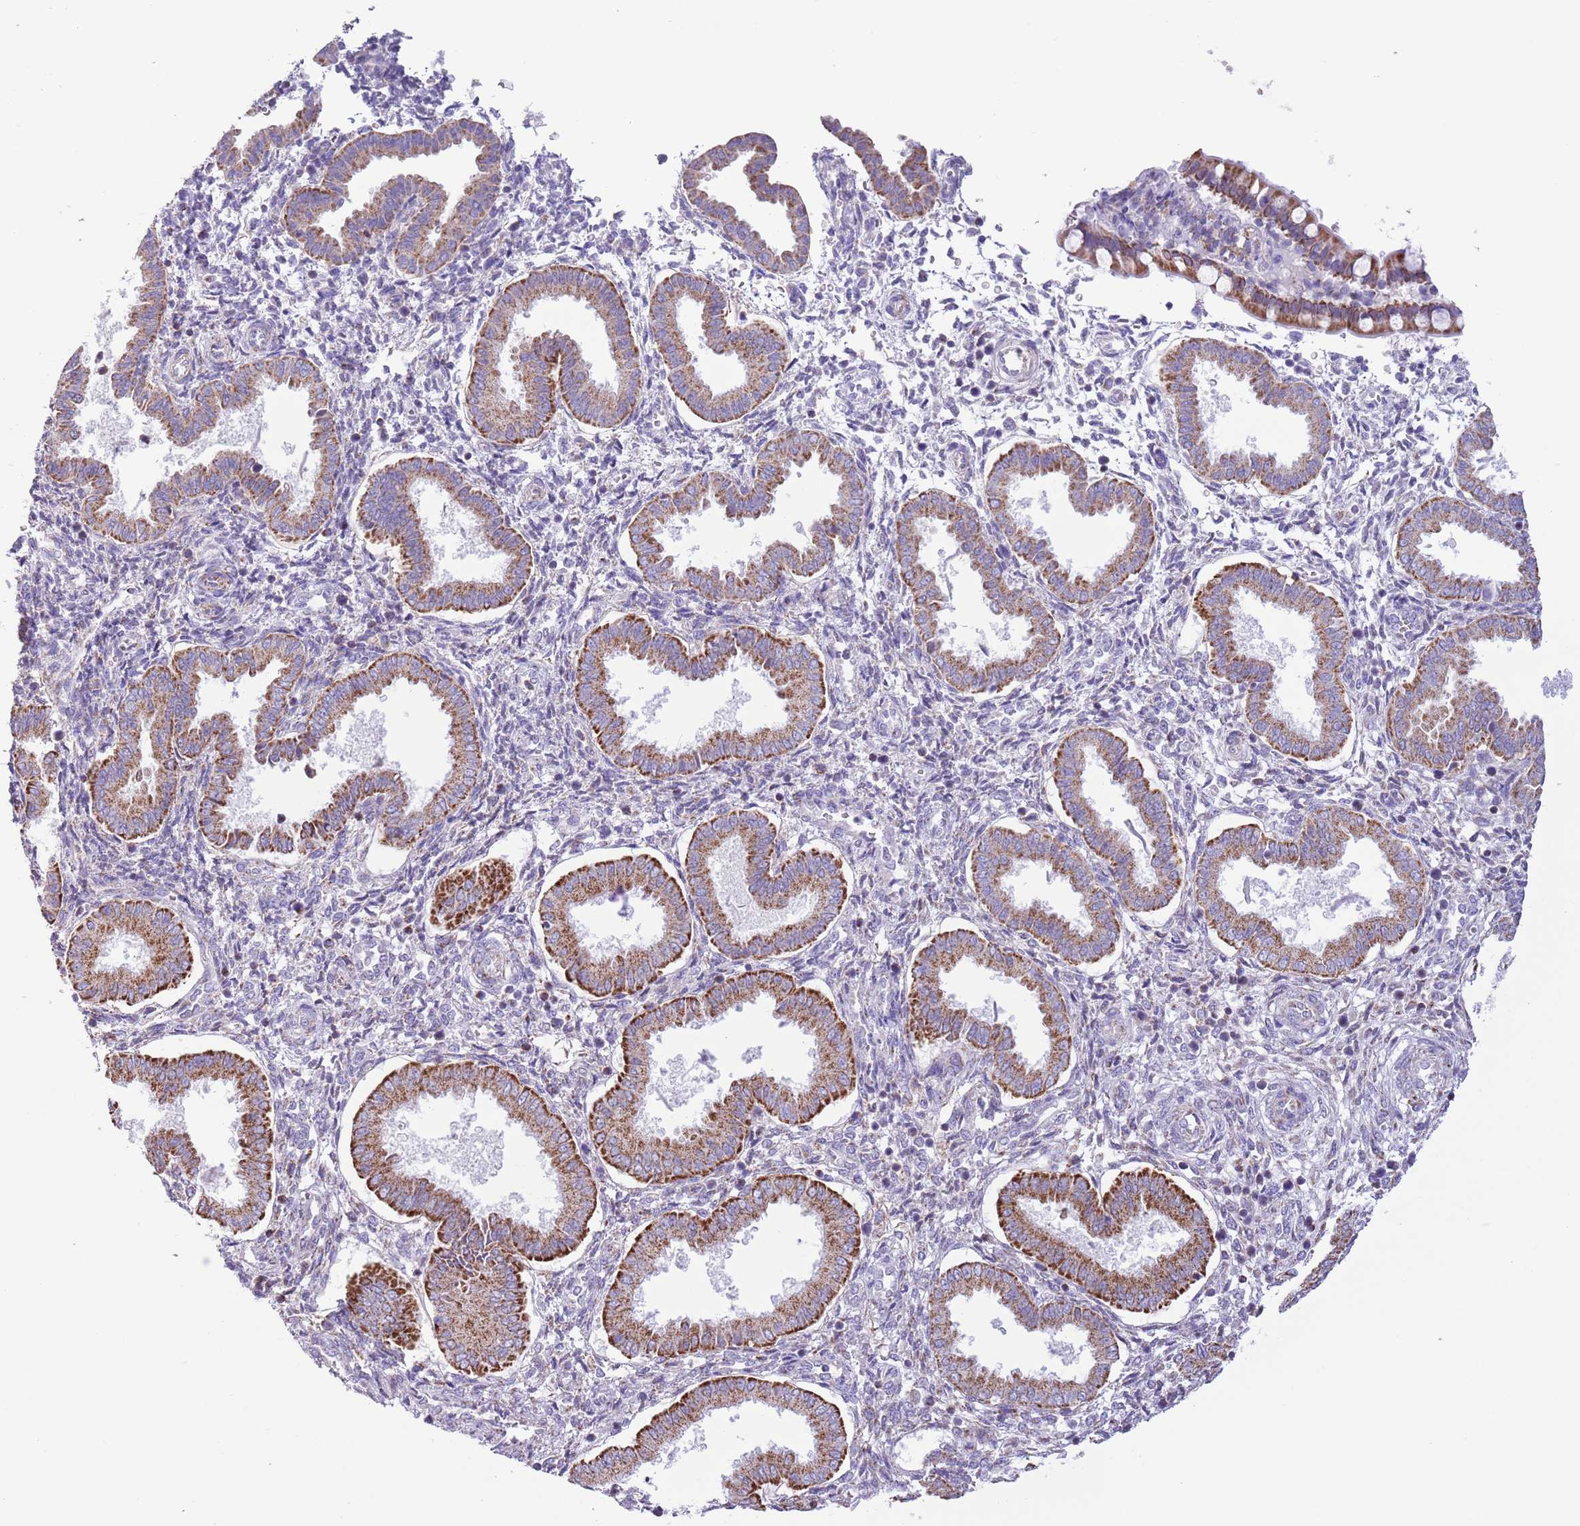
{"staining": {"intensity": "weak", "quantity": "<25%", "location": "cytoplasmic/membranous"}, "tissue": "endometrium", "cell_type": "Cells in endometrial stroma", "image_type": "normal", "snomed": [{"axis": "morphology", "description": "Normal tissue, NOS"}, {"axis": "topography", "description": "Endometrium"}], "caption": "Cells in endometrial stroma are negative for brown protein staining in unremarkable endometrium. (DAB (3,3'-diaminobenzidine) immunohistochemistry visualized using brightfield microscopy, high magnification).", "gene": "ATP6V1B1", "patient": {"sex": "female", "age": 24}}